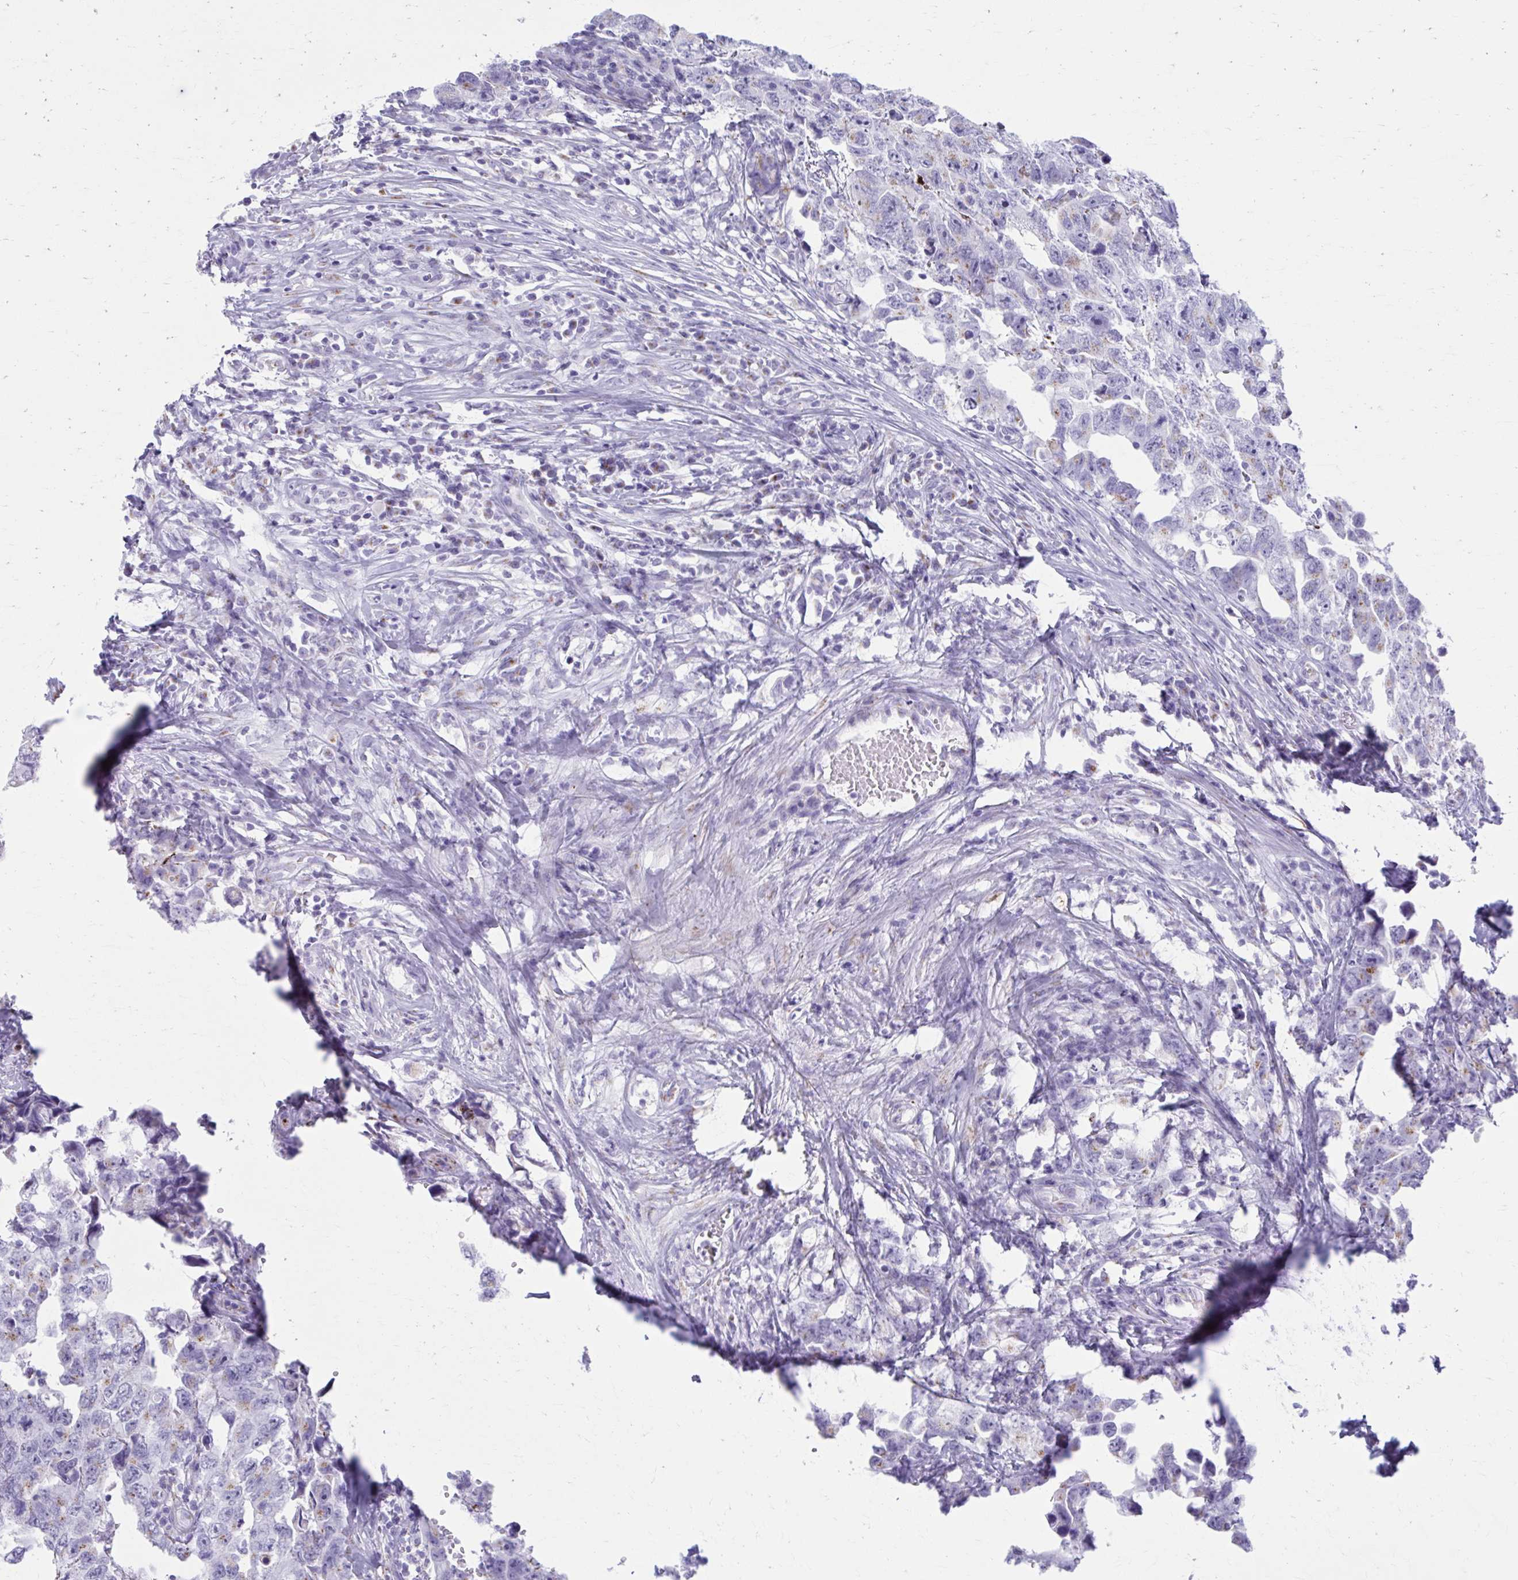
{"staining": {"intensity": "weak", "quantity": "<25%", "location": "cytoplasmic/membranous"}, "tissue": "testis cancer", "cell_type": "Tumor cells", "image_type": "cancer", "snomed": [{"axis": "morphology", "description": "Carcinoma, Embryonal, NOS"}, {"axis": "topography", "description": "Testis"}], "caption": "Human testis embryonal carcinoma stained for a protein using IHC reveals no expression in tumor cells.", "gene": "KCNE2", "patient": {"sex": "male", "age": 22}}